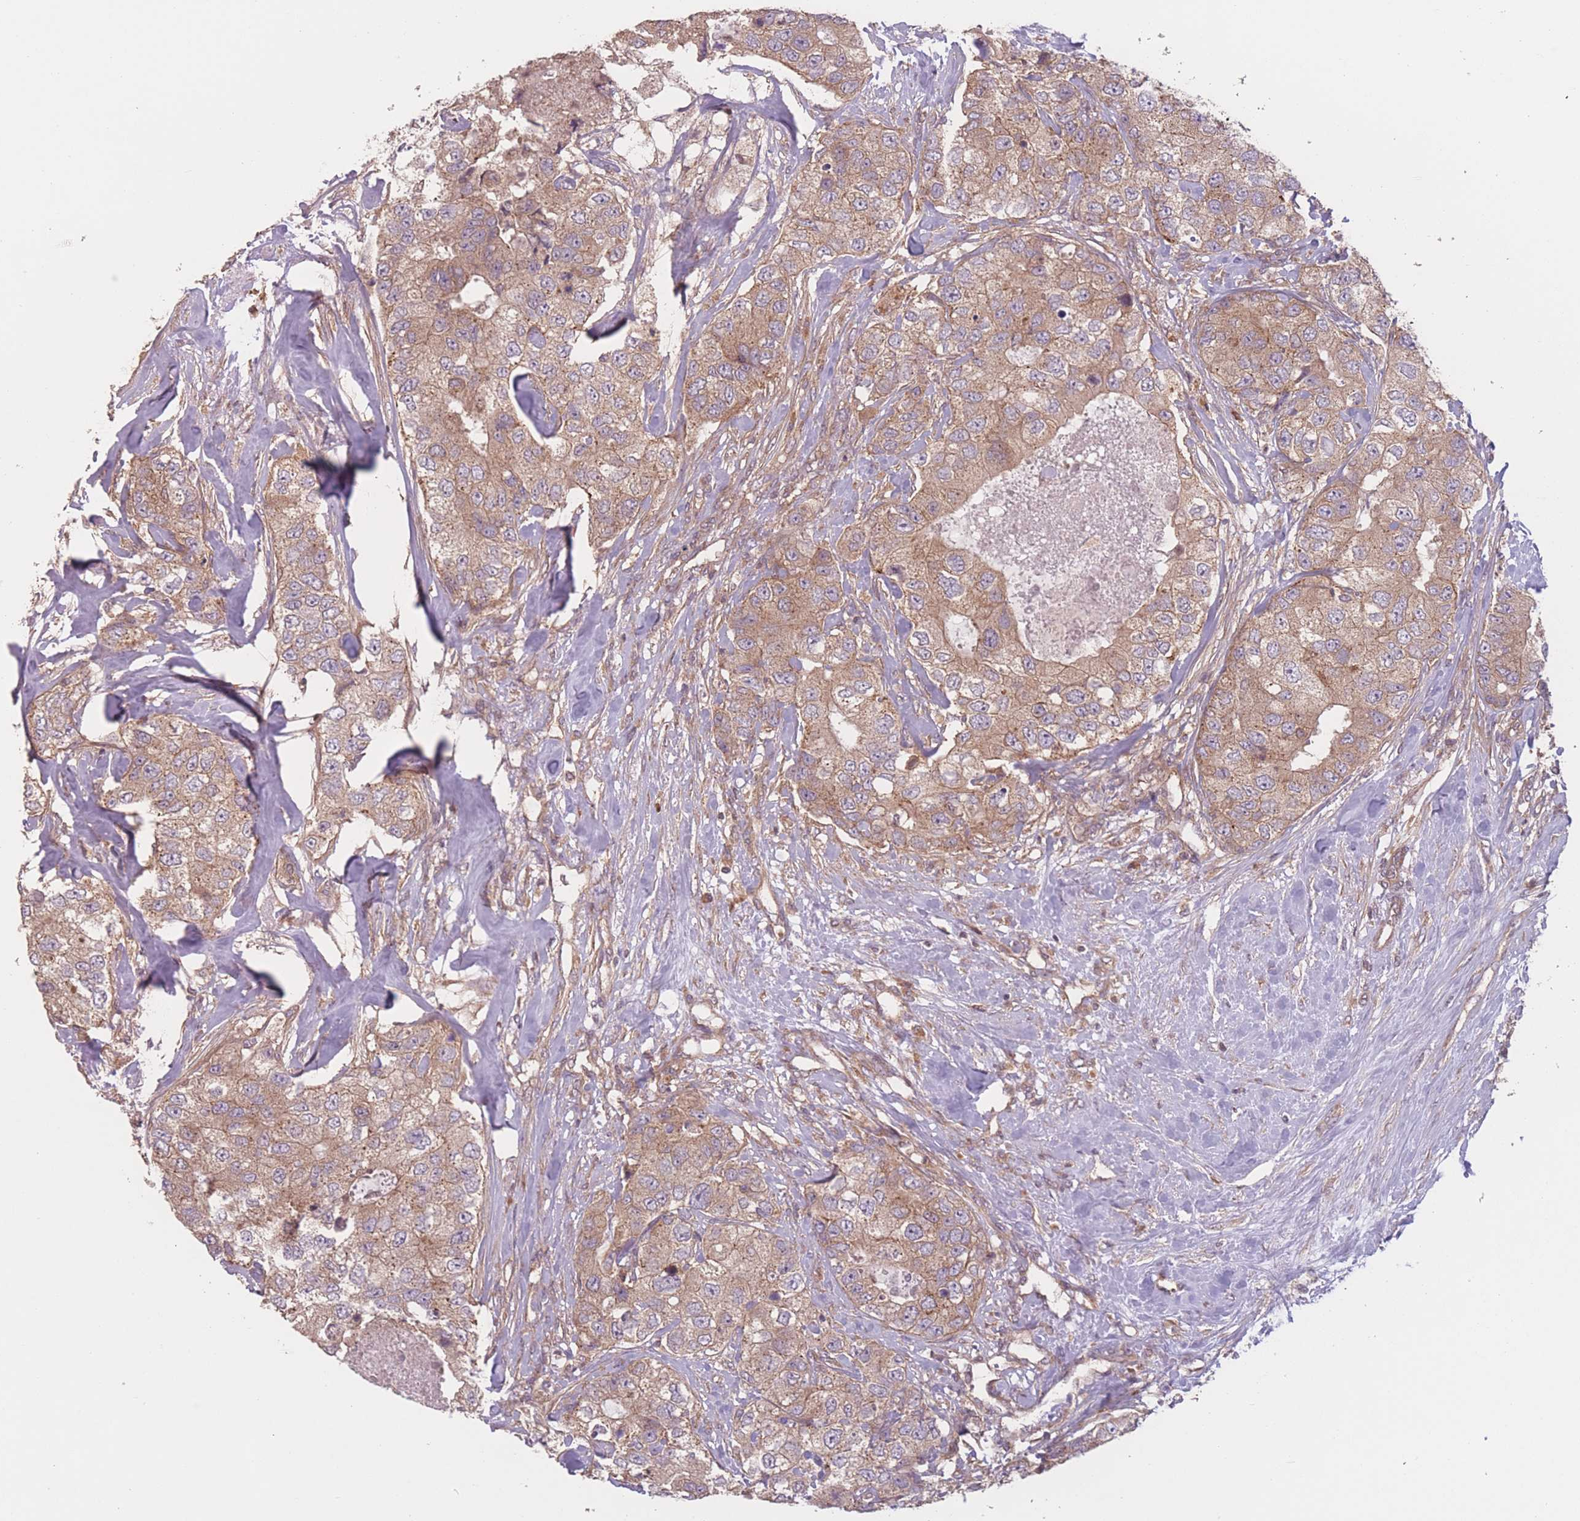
{"staining": {"intensity": "moderate", "quantity": ">75%", "location": "cytoplasmic/membranous"}, "tissue": "breast cancer", "cell_type": "Tumor cells", "image_type": "cancer", "snomed": [{"axis": "morphology", "description": "Duct carcinoma"}, {"axis": "topography", "description": "Breast"}], "caption": "The image displays staining of breast cancer (invasive ductal carcinoma), revealing moderate cytoplasmic/membranous protein staining (brown color) within tumor cells. The protein of interest is stained brown, and the nuclei are stained in blue (DAB (3,3'-diaminobenzidine) IHC with brightfield microscopy, high magnification).", "gene": "WASHC2A", "patient": {"sex": "female", "age": 62}}